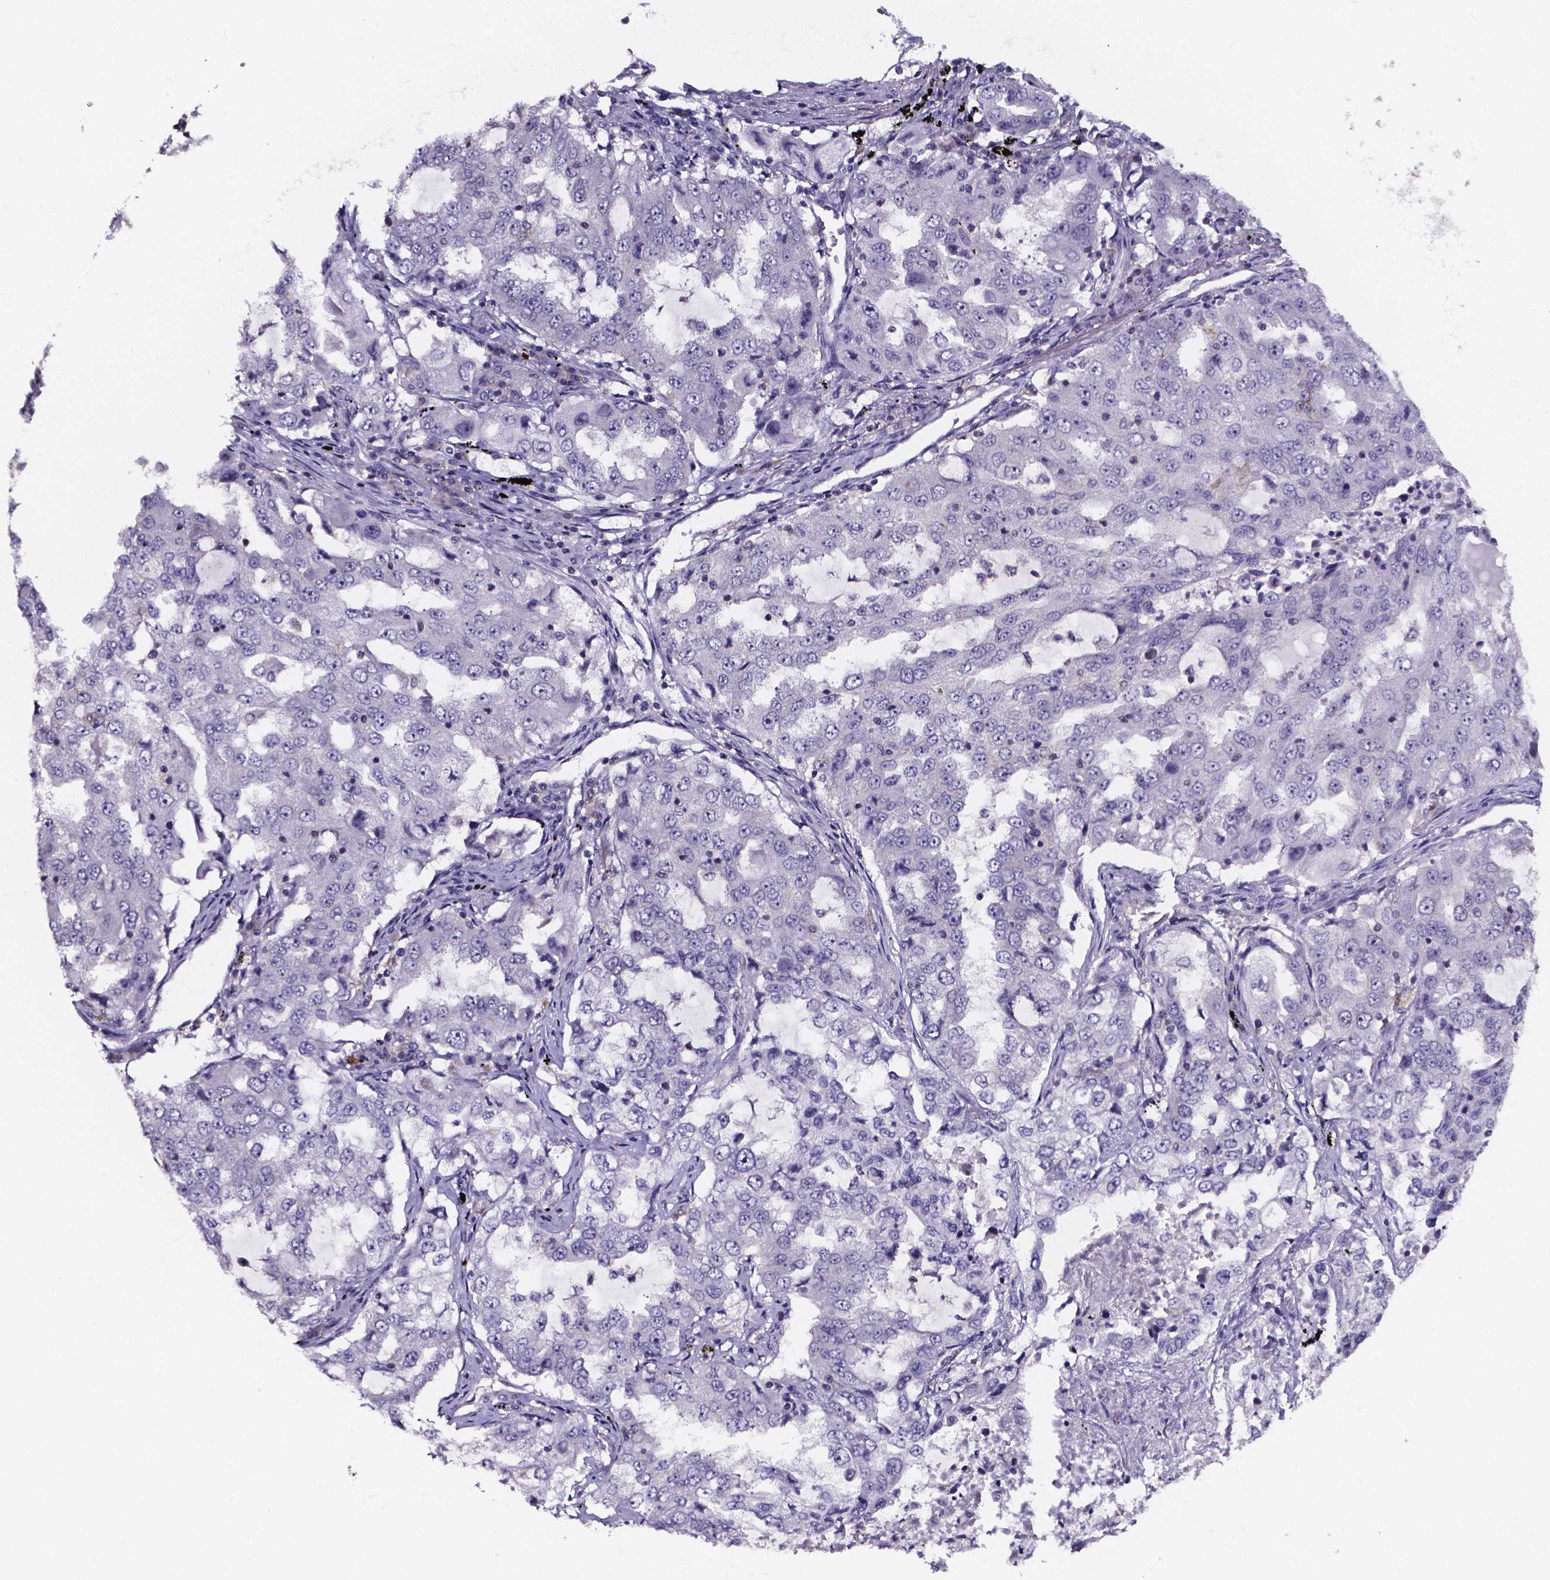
{"staining": {"intensity": "negative", "quantity": "none", "location": "none"}, "tissue": "lung cancer", "cell_type": "Tumor cells", "image_type": "cancer", "snomed": [{"axis": "morphology", "description": "Adenocarcinoma, NOS"}, {"axis": "topography", "description": "Lung"}], "caption": "Adenocarcinoma (lung) stained for a protein using immunohistochemistry exhibits no staining tumor cells.", "gene": "SPOCD1", "patient": {"sex": "female", "age": 61}}